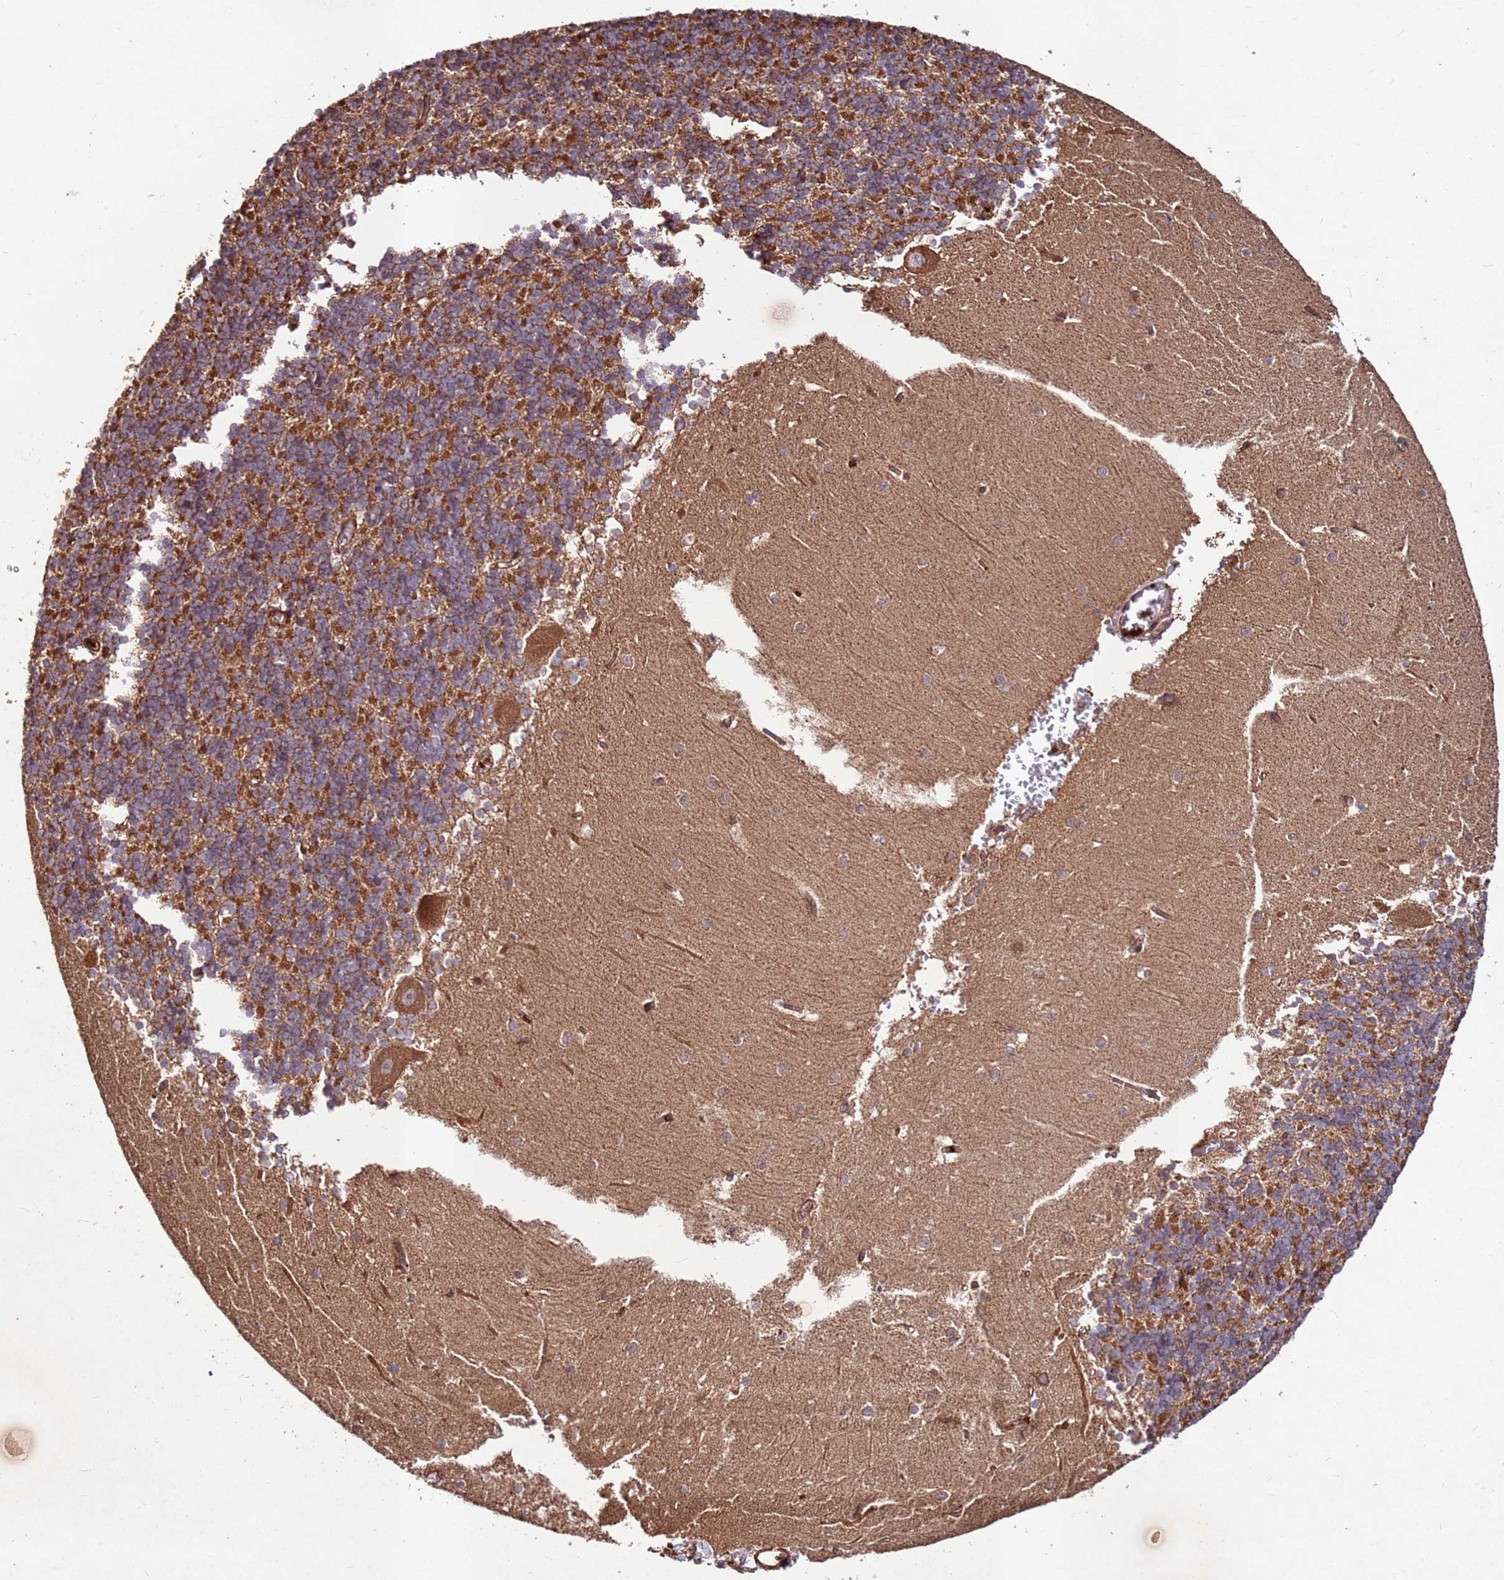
{"staining": {"intensity": "moderate", "quantity": "25%-75%", "location": "cytoplasmic/membranous"}, "tissue": "cerebellum", "cell_type": "Cells in granular layer", "image_type": "normal", "snomed": [{"axis": "morphology", "description": "Normal tissue, NOS"}, {"axis": "topography", "description": "Cerebellum"}], "caption": "A brown stain labels moderate cytoplasmic/membranous positivity of a protein in cells in granular layer of benign cerebellum. (DAB (3,3'-diaminobenzidine) IHC, brown staining for protein, blue staining for nuclei).", "gene": "FAM186A", "patient": {"sex": "male", "age": 37}}